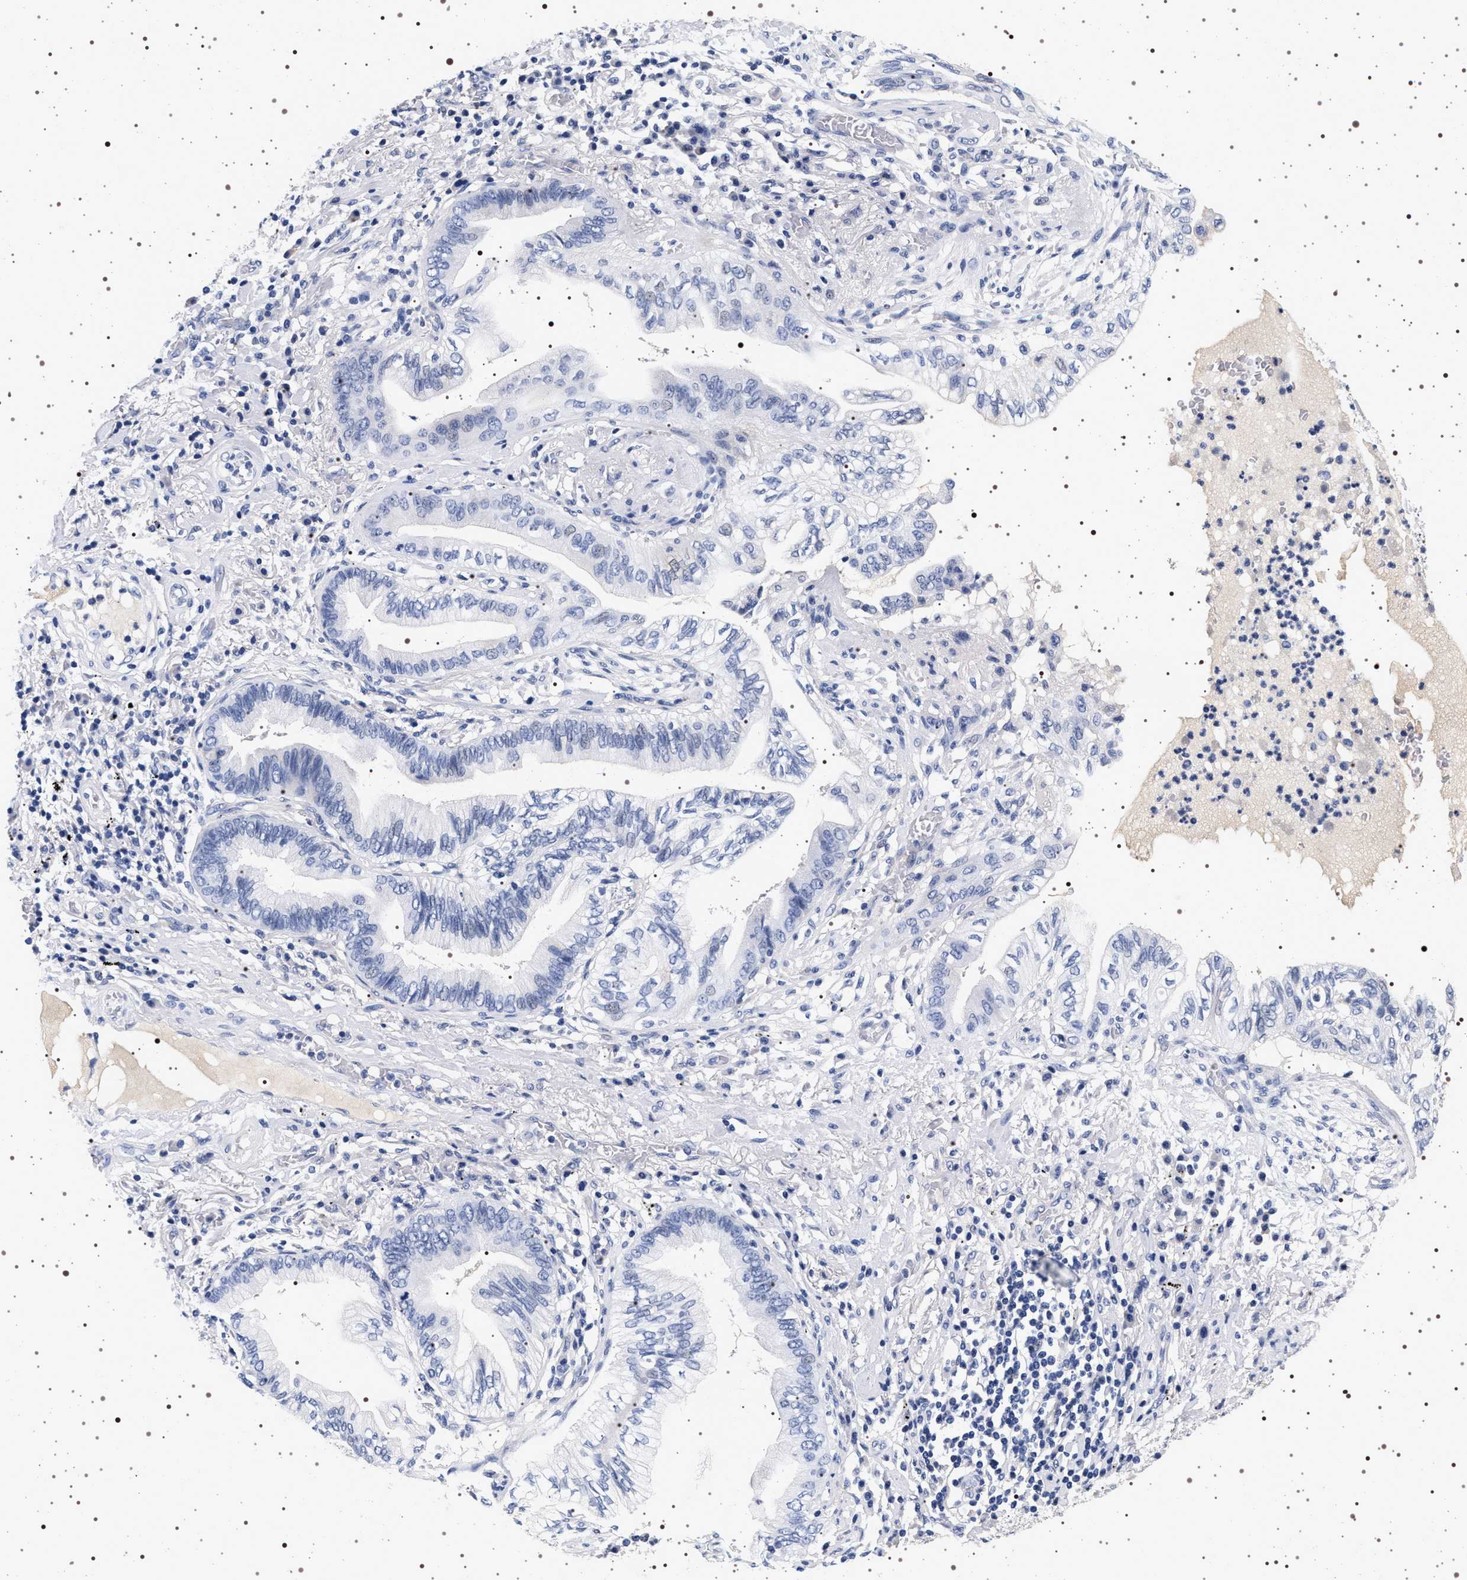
{"staining": {"intensity": "negative", "quantity": "none", "location": "none"}, "tissue": "lung cancer", "cell_type": "Tumor cells", "image_type": "cancer", "snomed": [{"axis": "morphology", "description": "Normal tissue, NOS"}, {"axis": "morphology", "description": "Adenocarcinoma, NOS"}, {"axis": "topography", "description": "Bronchus"}, {"axis": "topography", "description": "Lung"}], "caption": "IHC micrograph of neoplastic tissue: lung adenocarcinoma stained with DAB shows no significant protein positivity in tumor cells.", "gene": "MAPK10", "patient": {"sex": "female", "age": 70}}